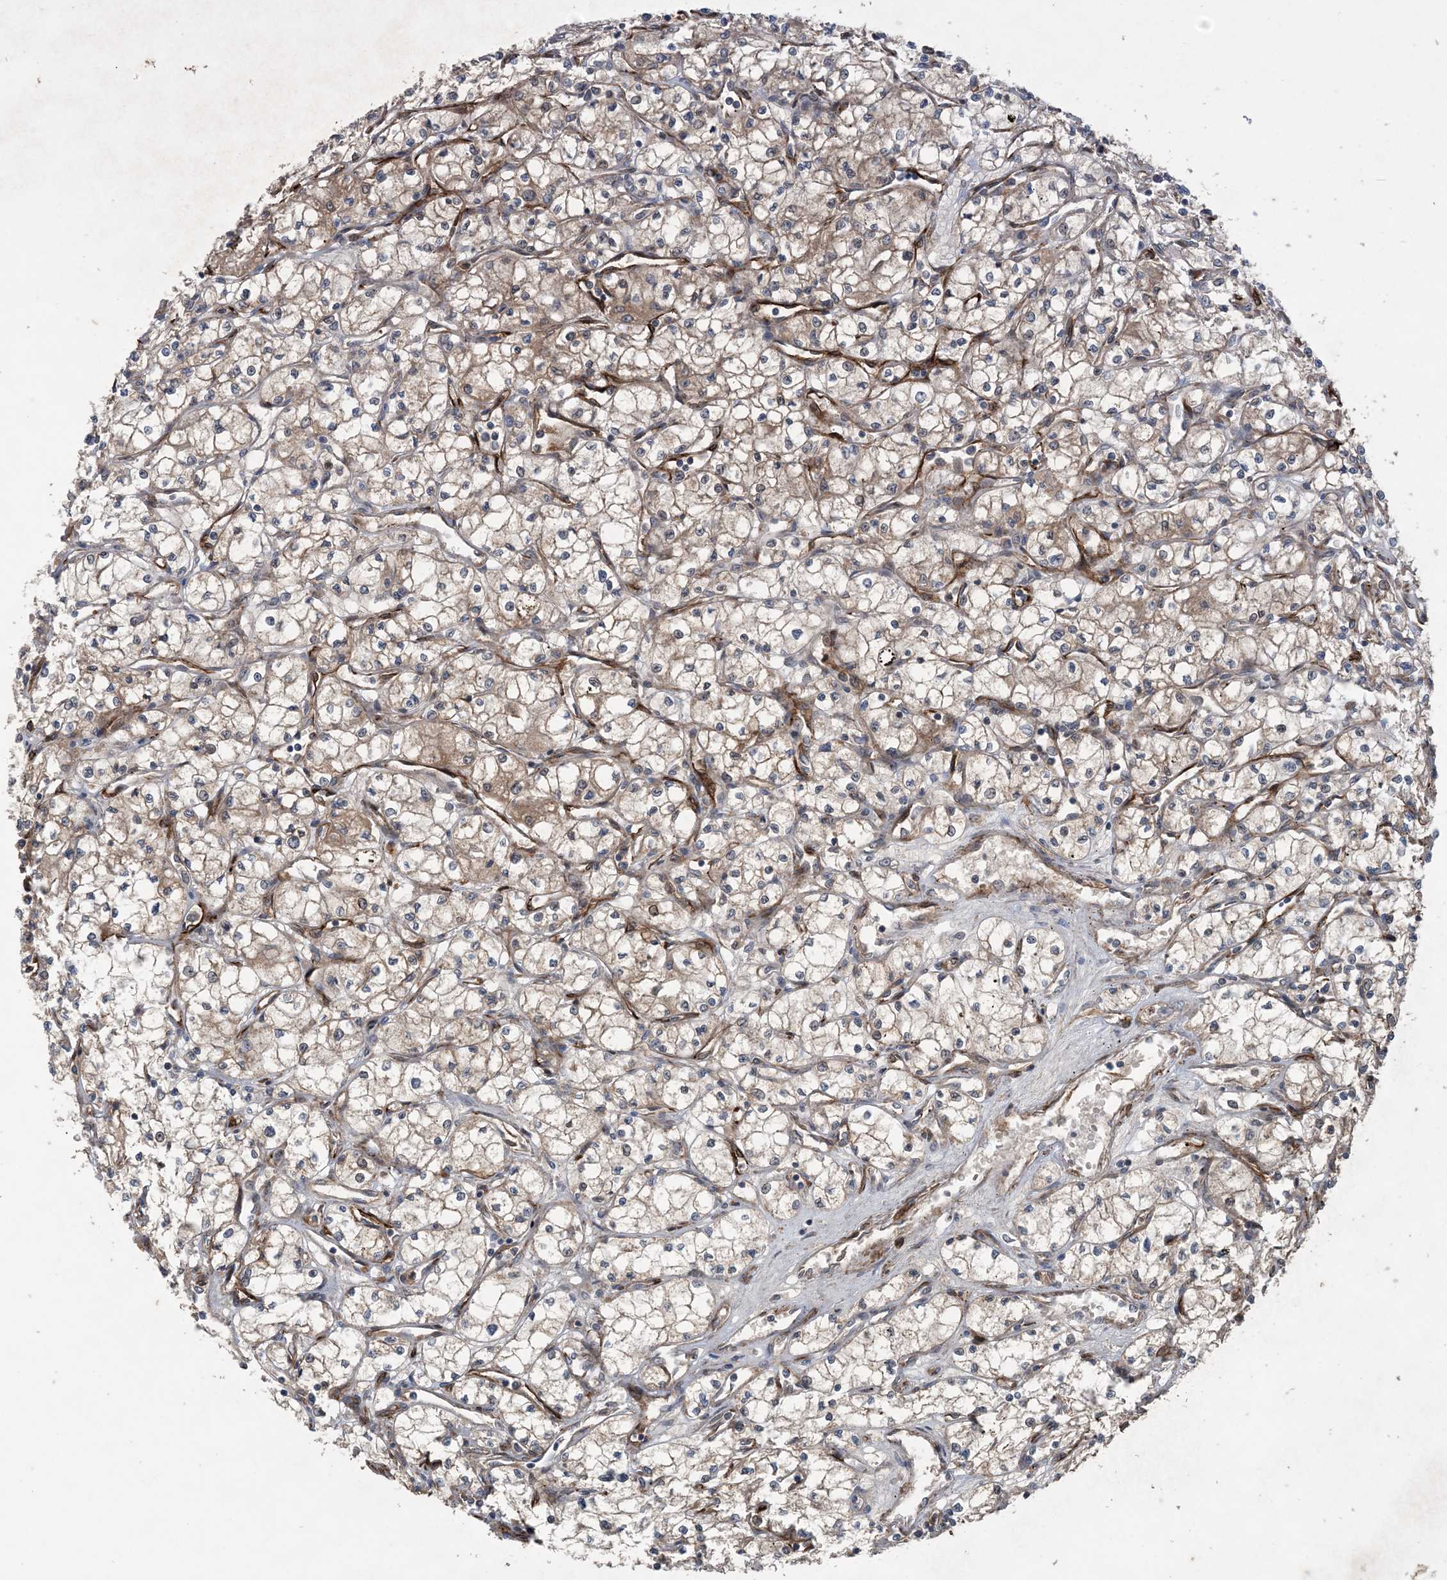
{"staining": {"intensity": "weak", "quantity": ">75%", "location": "cytoplasmic/membranous"}, "tissue": "renal cancer", "cell_type": "Tumor cells", "image_type": "cancer", "snomed": [{"axis": "morphology", "description": "Adenocarcinoma, NOS"}, {"axis": "topography", "description": "Kidney"}], "caption": "Adenocarcinoma (renal) was stained to show a protein in brown. There is low levels of weak cytoplasmic/membranous positivity in about >75% of tumor cells. Using DAB (3,3'-diaminobenzidine) (brown) and hematoxylin (blue) stains, captured at high magnification using brightfield microscopy.", "gene": "MYO9B", "patient": {"sex": "male", "age": 59}}